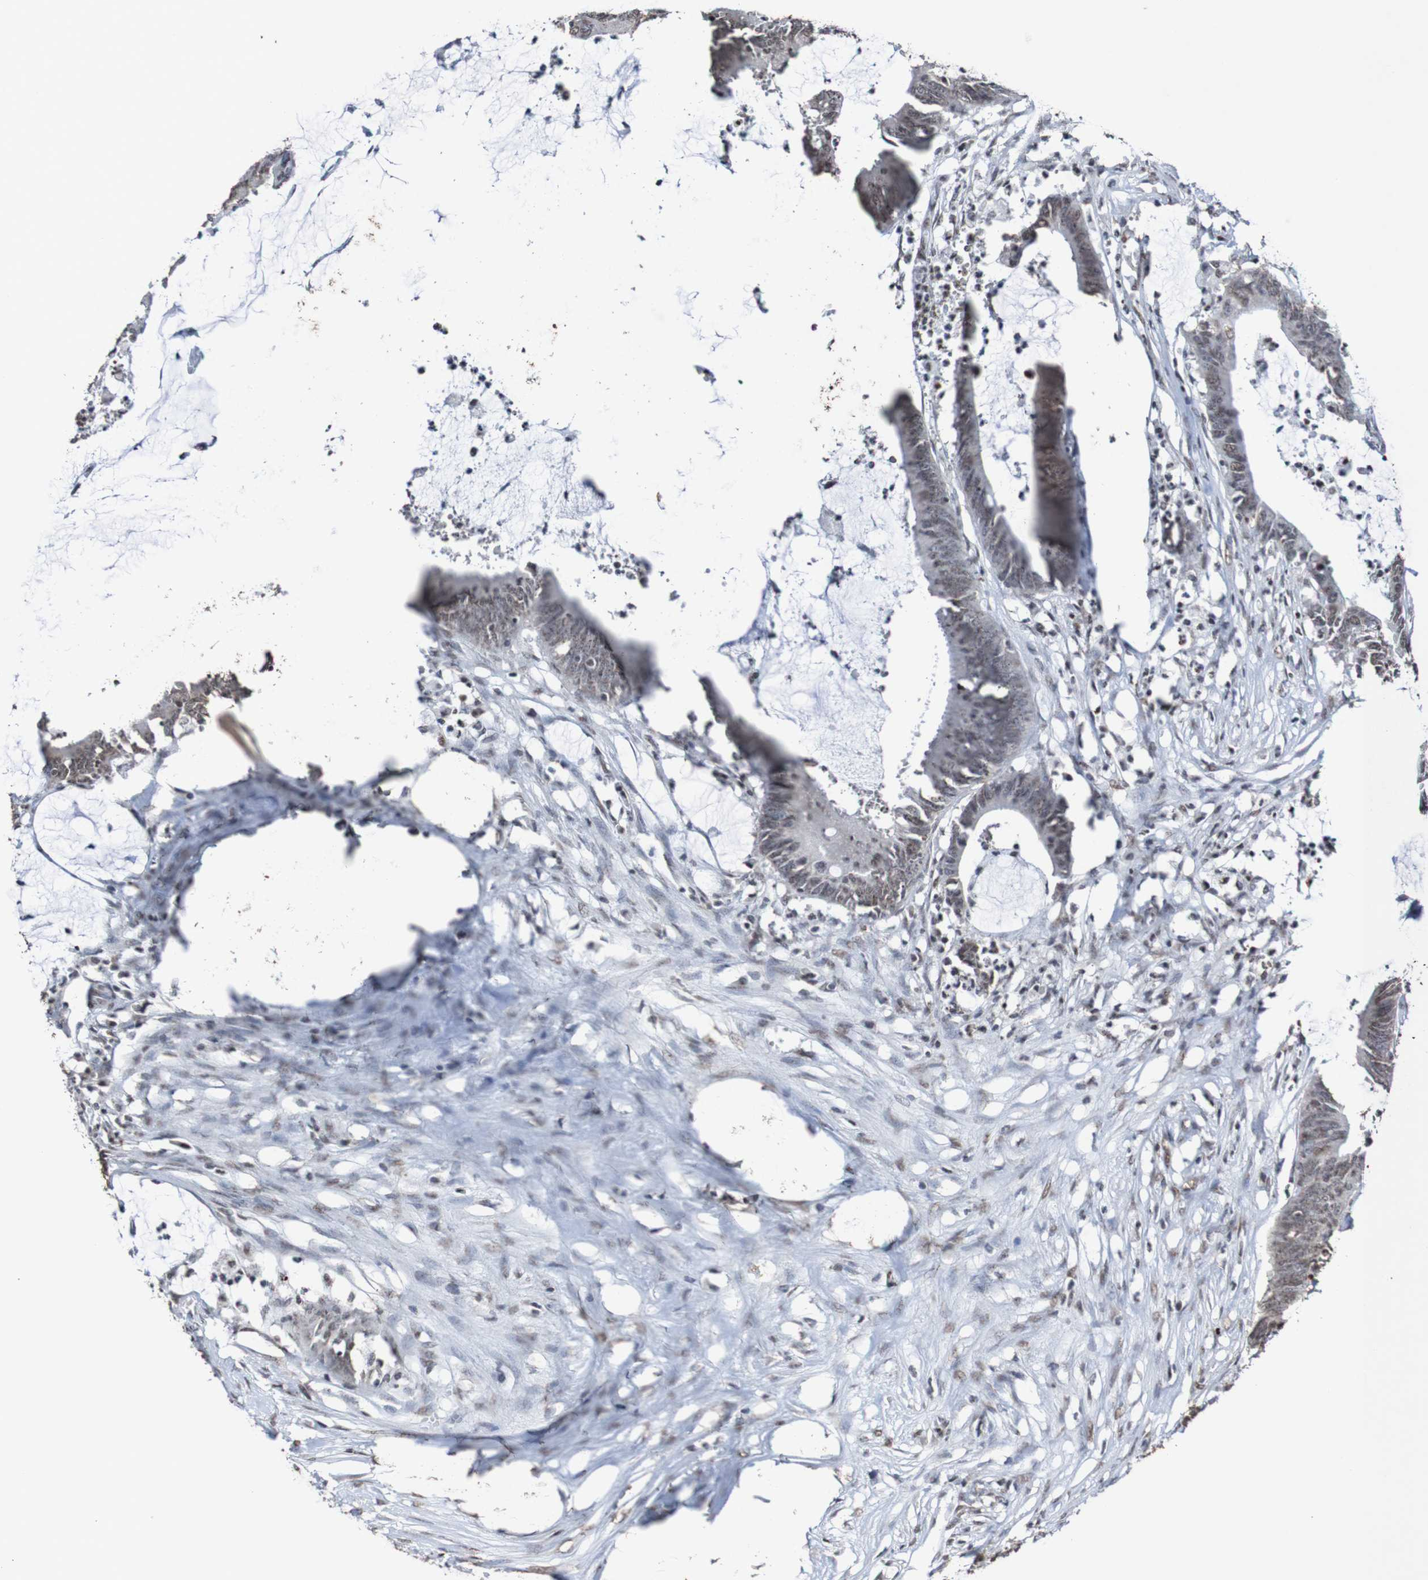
{"staining": {"intensity": "weak", "quantity": "25%-75%", "location": "nuclear"}, "tissue": "colorectal cancer", "cell_type": "Tumor cells", "image_type": "cancer", "snomed": [{"axis": "morphology", "description": "Adenocarcinoma, NOS"}, {"axis": "topography", "description": "Rectum"}], "caption": "DAB (3,3'-diaminobenzidine) immunohistochemical staining of human colorectal adenocarcinoma reveals weak nuclear protein positivity in approximately 25%-75% of tumor cells. (DAB = brown stain, brightfield microscopy at high magnification).", "gene": "GFI1", "patient": {"sex": "female", "age": 66}}